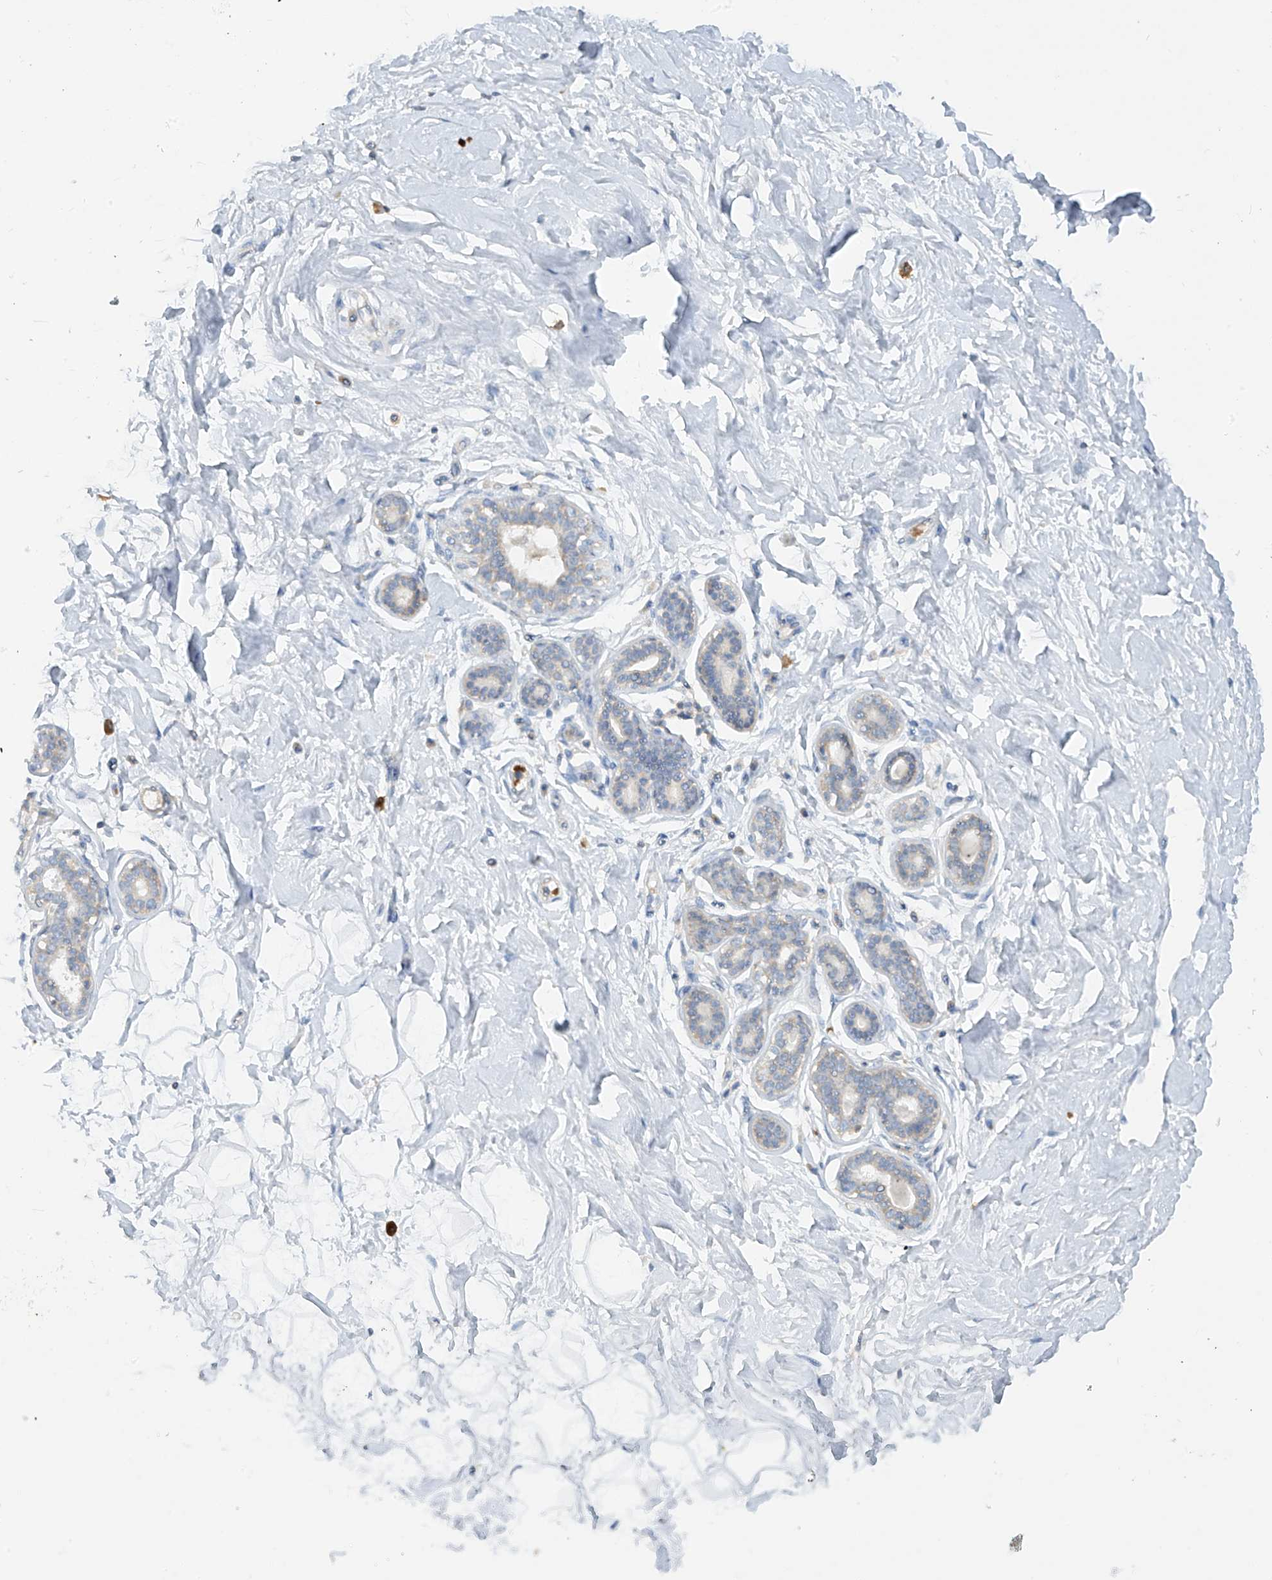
{"staining": {"intensity": "negative", "quantity": "none", "location": "none"}, "tissue": "breast", "cell_type": "Adipocytes", "image_type": "normal", "snomed": [{"axis": "morphology", "description": "Normal tissue, NOS"}, {"axis": "morphology", "description": "Adenoma, NOS"}, {"axis": "topography", "description": "Breast"}], "caption": "Breast was stained to show a protein in brown. There is no significant positivity in adipocytes. (Immunohistochemistry, brightfield microscopy, high magnification).", "gene": "DGKQ", "patient": {"sex": "female", "age": 23}}